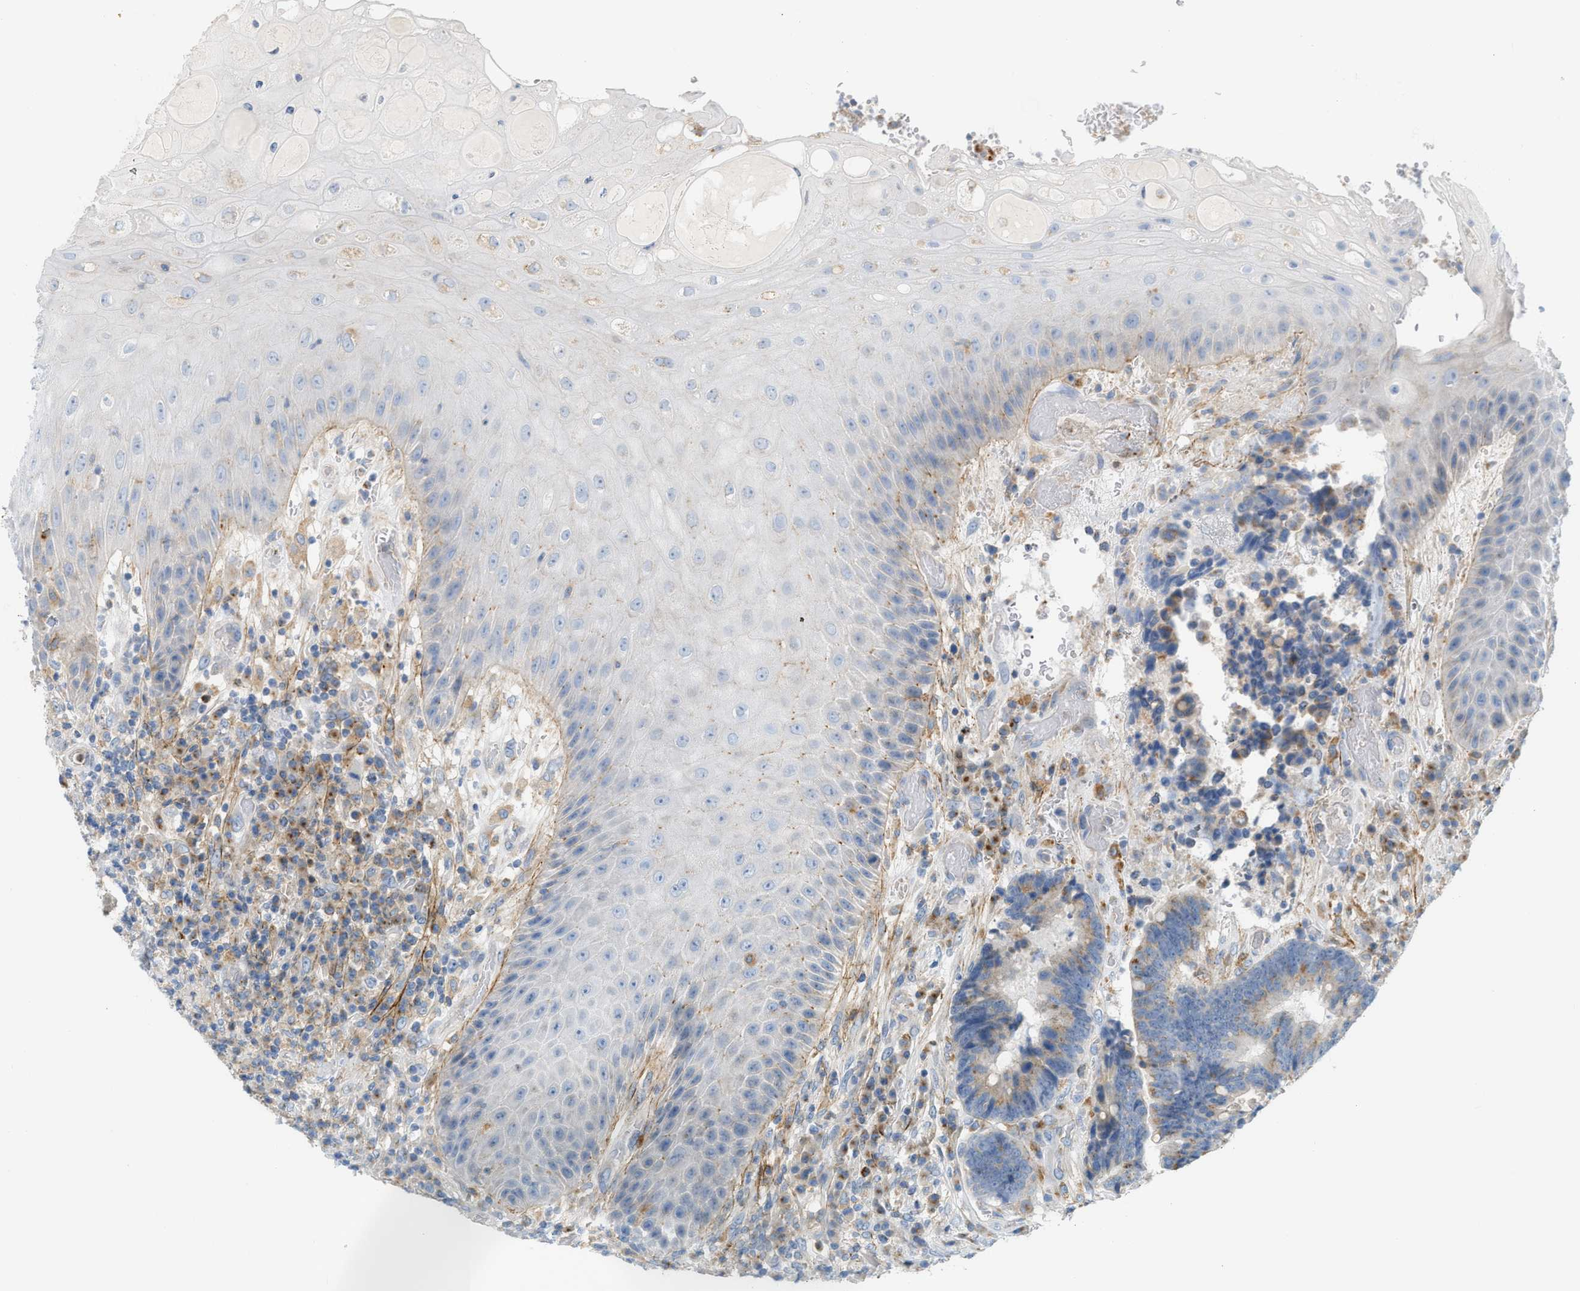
{"staining": {"intensity": "weak", "quantity": "25%-75%", "location": "cytoplasmic/membranous"}, "tissue": "colorectal cancer", "cell_type": "Tumor cells", "image_type": "cancer", "snomed": [{"axis": "morphology", "description": "Adenocarcinoma, NOS"}, {"axis": "topography", "description": "Rectum"}, {"axis": "topography", "description": "Anal"}], "caption": "Human adenocarcinoma (colorectal) stained for a protein (brown) displays weak cytoplasmic/membranous positive expression in approximately 25%-75% of tumor cells.", "gene": "LMBRD1", "patient": {"sex": "female", "age": 89}}